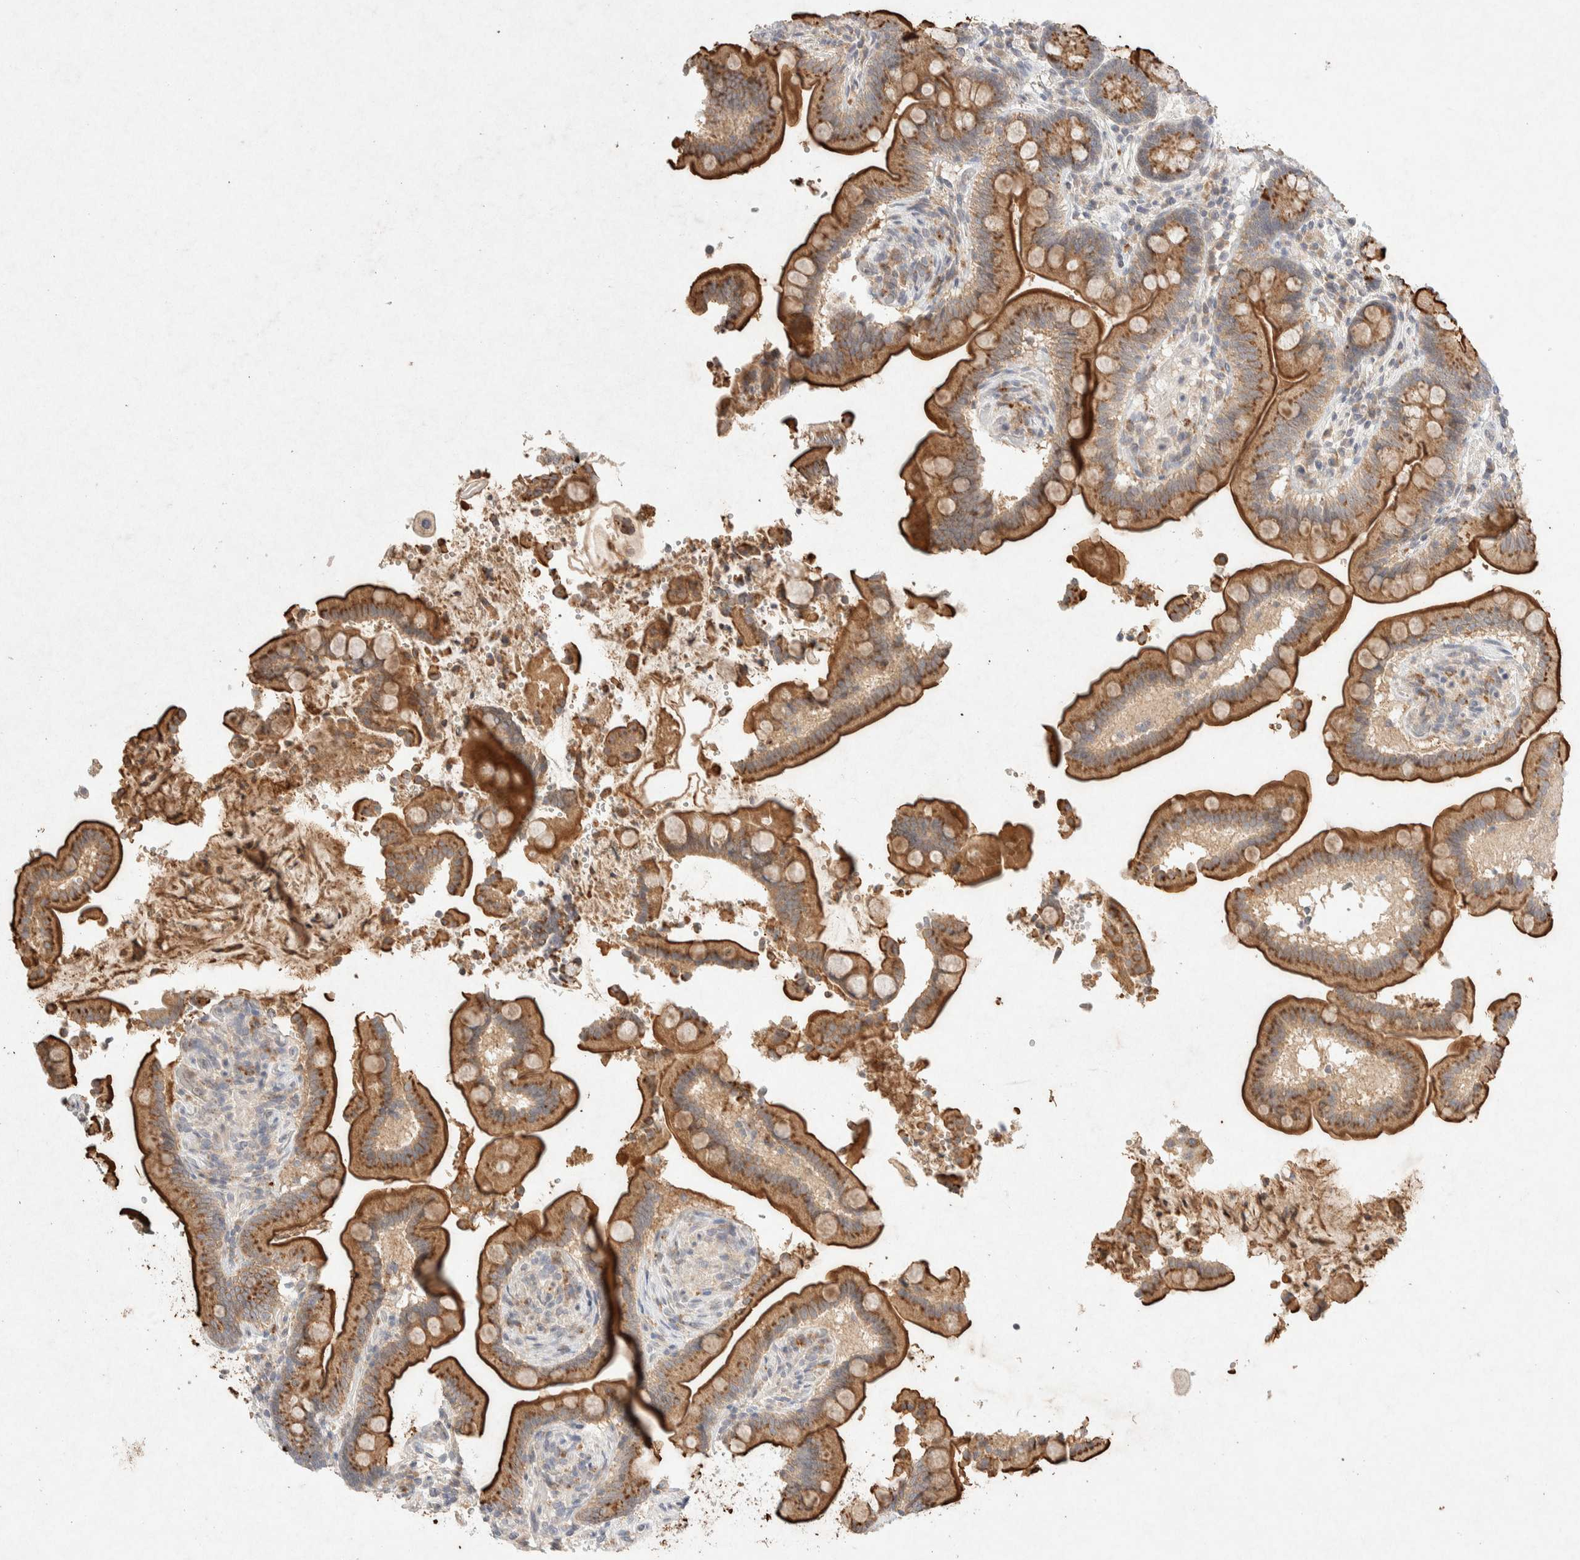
{"staining": {"intensity": "weak", "quantity": ">75%", "location": "cytoplasmic/membranous"}, "tissue": "colon", "cell_type": "Endothelial cells", "image_type": "normal", "snomed": [{"axis": "morphology", "description": "Normal tissue, NOS"}, {"axis": "topography", "description": "Smooth muscle"}, {"axis": "topography", "description": "Colon"}], "caption": "Immunohistochemistry (IHC) photomicrograph of normal human colon stained for a protein (brown), which reveals low levels of weak cytoplasmic/membranous expression in approximately >75% of endothelial cells.", "gene": "GNAI1", "patient": {"sex": "male", "age": 73}}